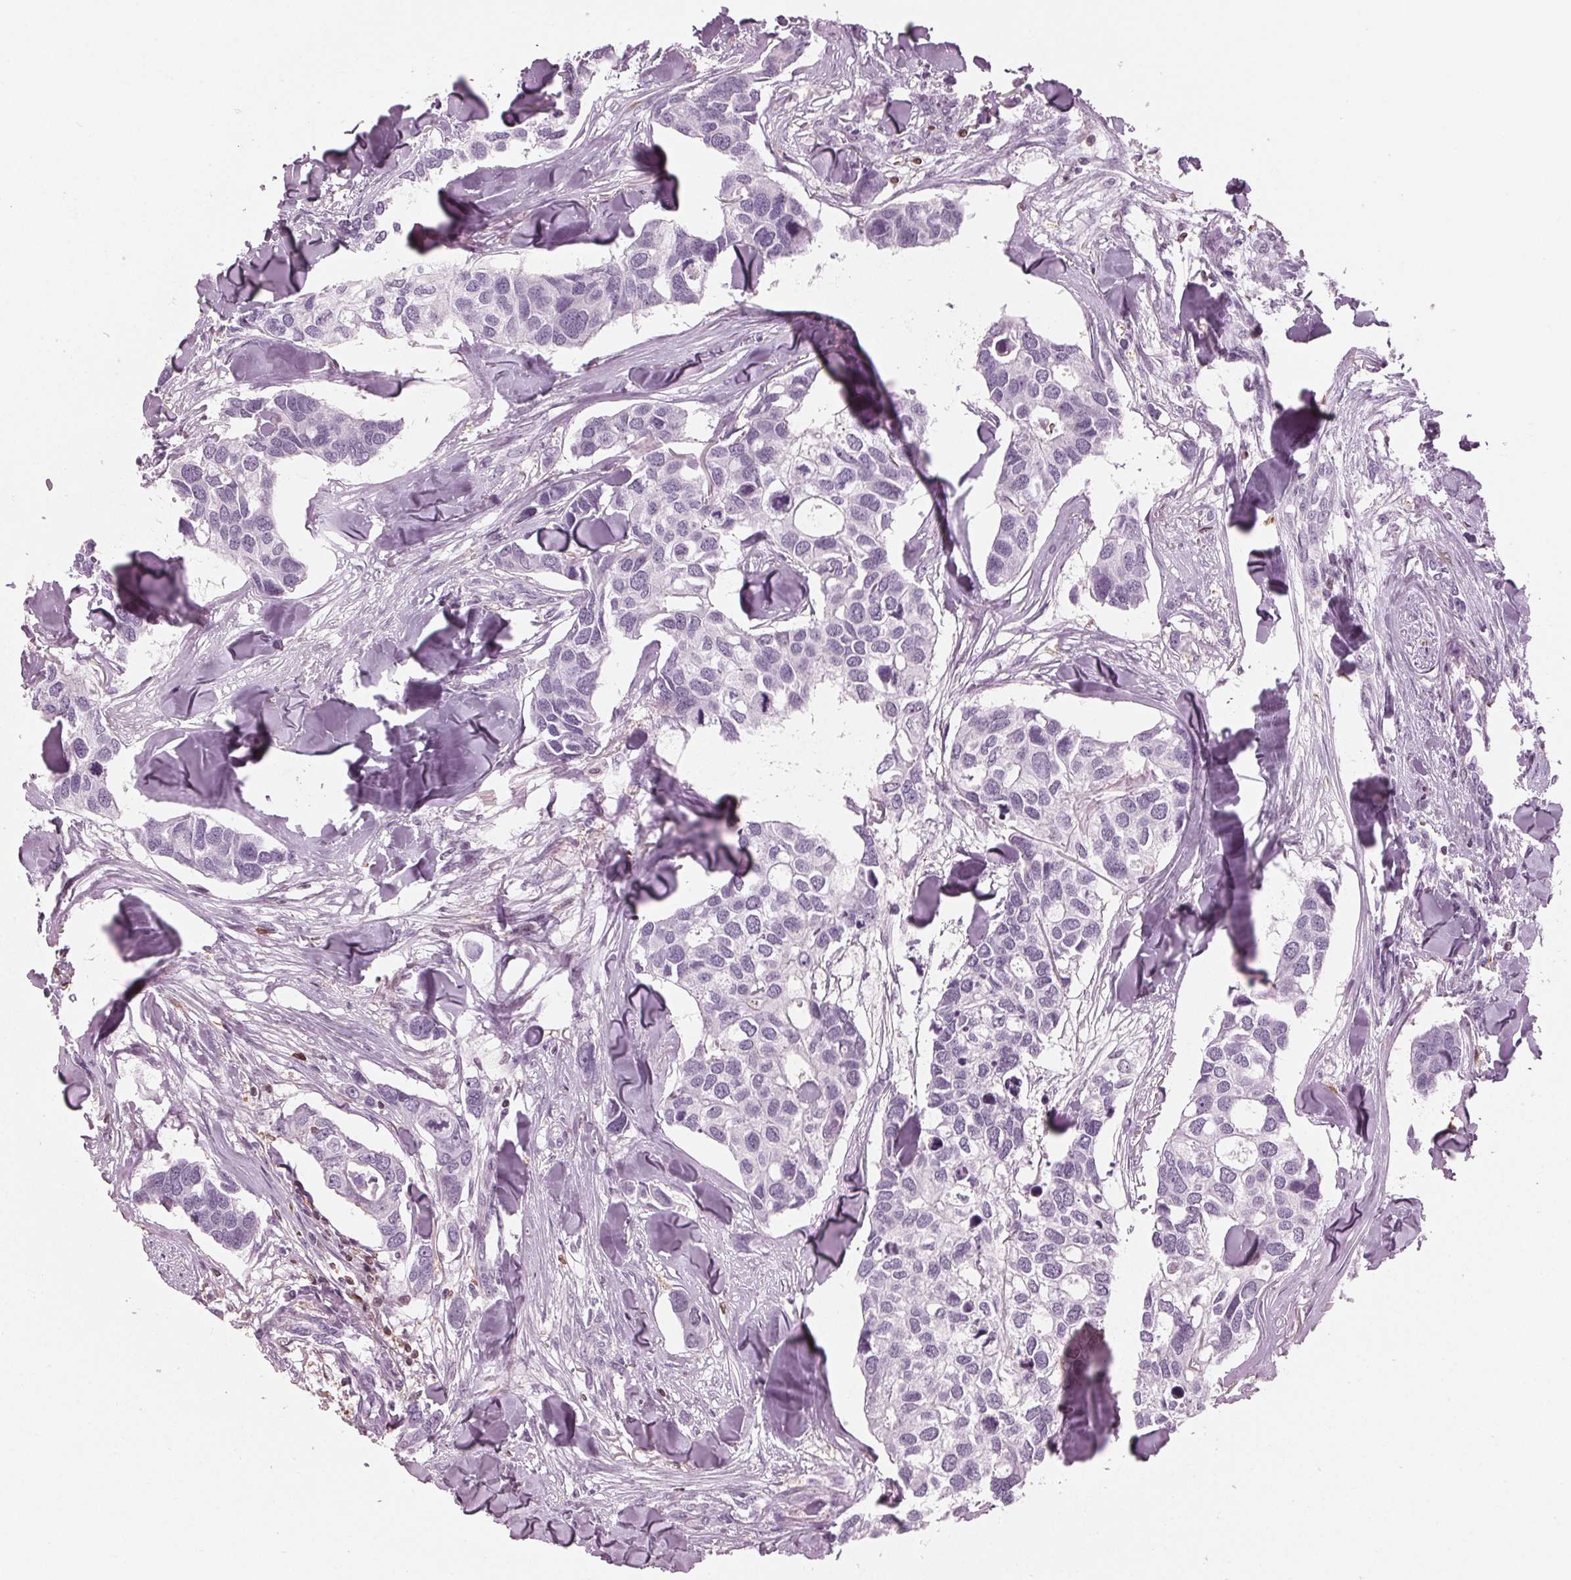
{"staining": {"intensity": "negative", "quantity": "none", "location": "none"}, "tissue": "breast cancer", "cell_type": "Tumor cells", "image_type": "cancer", "snomed": [{"axis": "morphology", "description": "Duct carcinoma"}, {"axis": "topography", "description": "Breast"}], "caption": "Immunohistochemistry (IHC) histopathology image of neoplastic tissue: breast cancer stained with DAB reveals no significant protein expression in tumor cells.", "gene": "BTLA", "patient": {"sex": "female", "age": 83}}